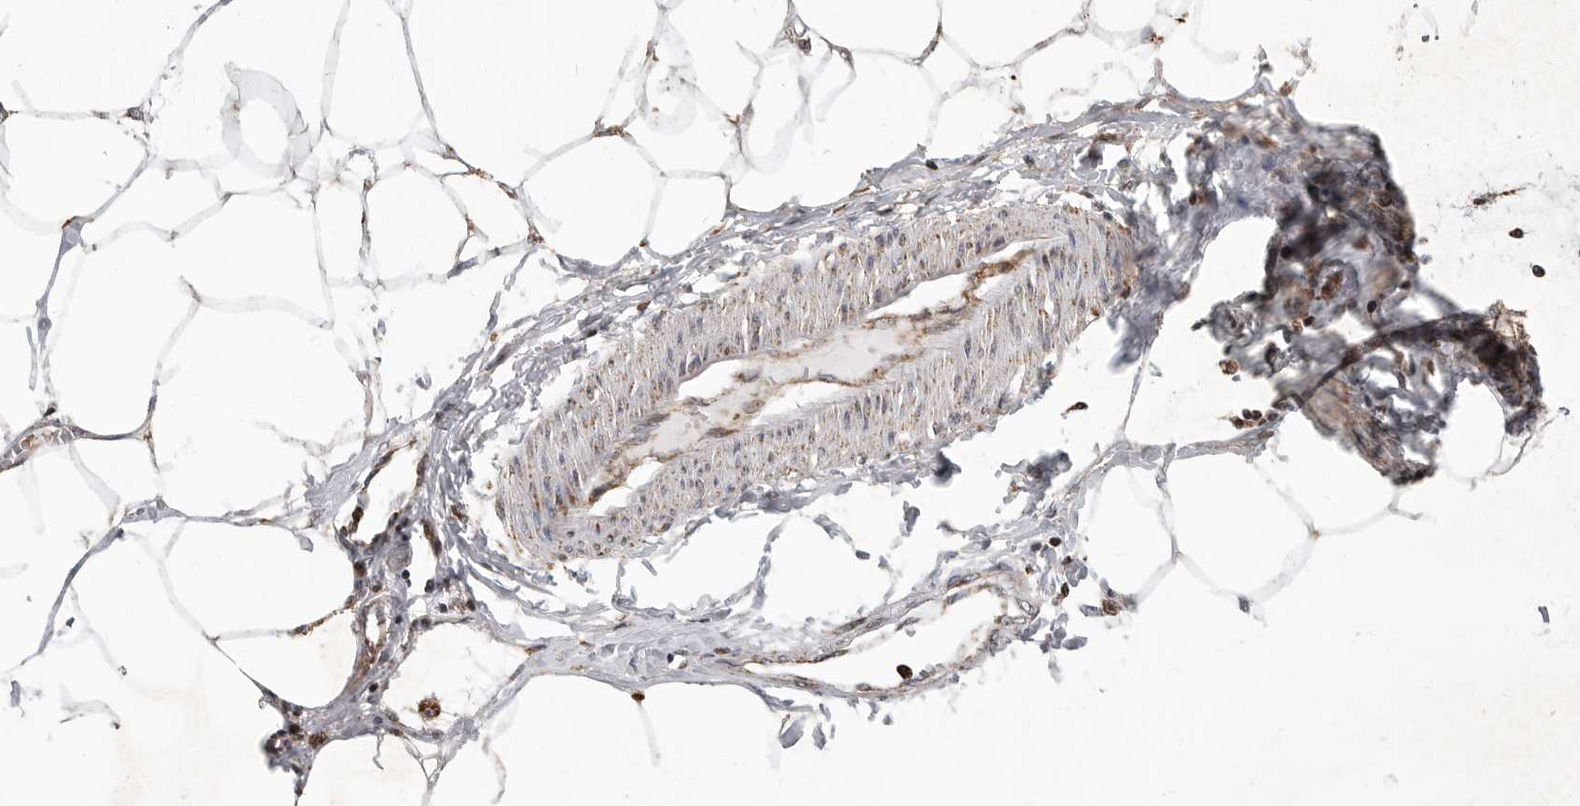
{"staining": {"intensity": "weak", "quantity": ">75%", "location": "cytoplasmic/membranous"}, "tissue": "adipose tissue", "cell_type": "Adipocytes", "image_type": "normal", "snomed": [{"axis": "morphology", "description": "Normal tissue, NOS"}, {"axis": "morphology", "description": "Adenocarcinoma, NOS"}, {"axis": "topography", "description": "Colon"}, {"axis": "topography", "description": "Peripheral nerve tissue"}], "caption": "Weak cytoplasmic/membranous staining is present in approximately >75% of adipocytes in unremarkable adipose tissue. (IHC, brightfield microscopy, high magnification).", "gene": "GCNT2", "patient": {"sex": "male", "age": 14}}